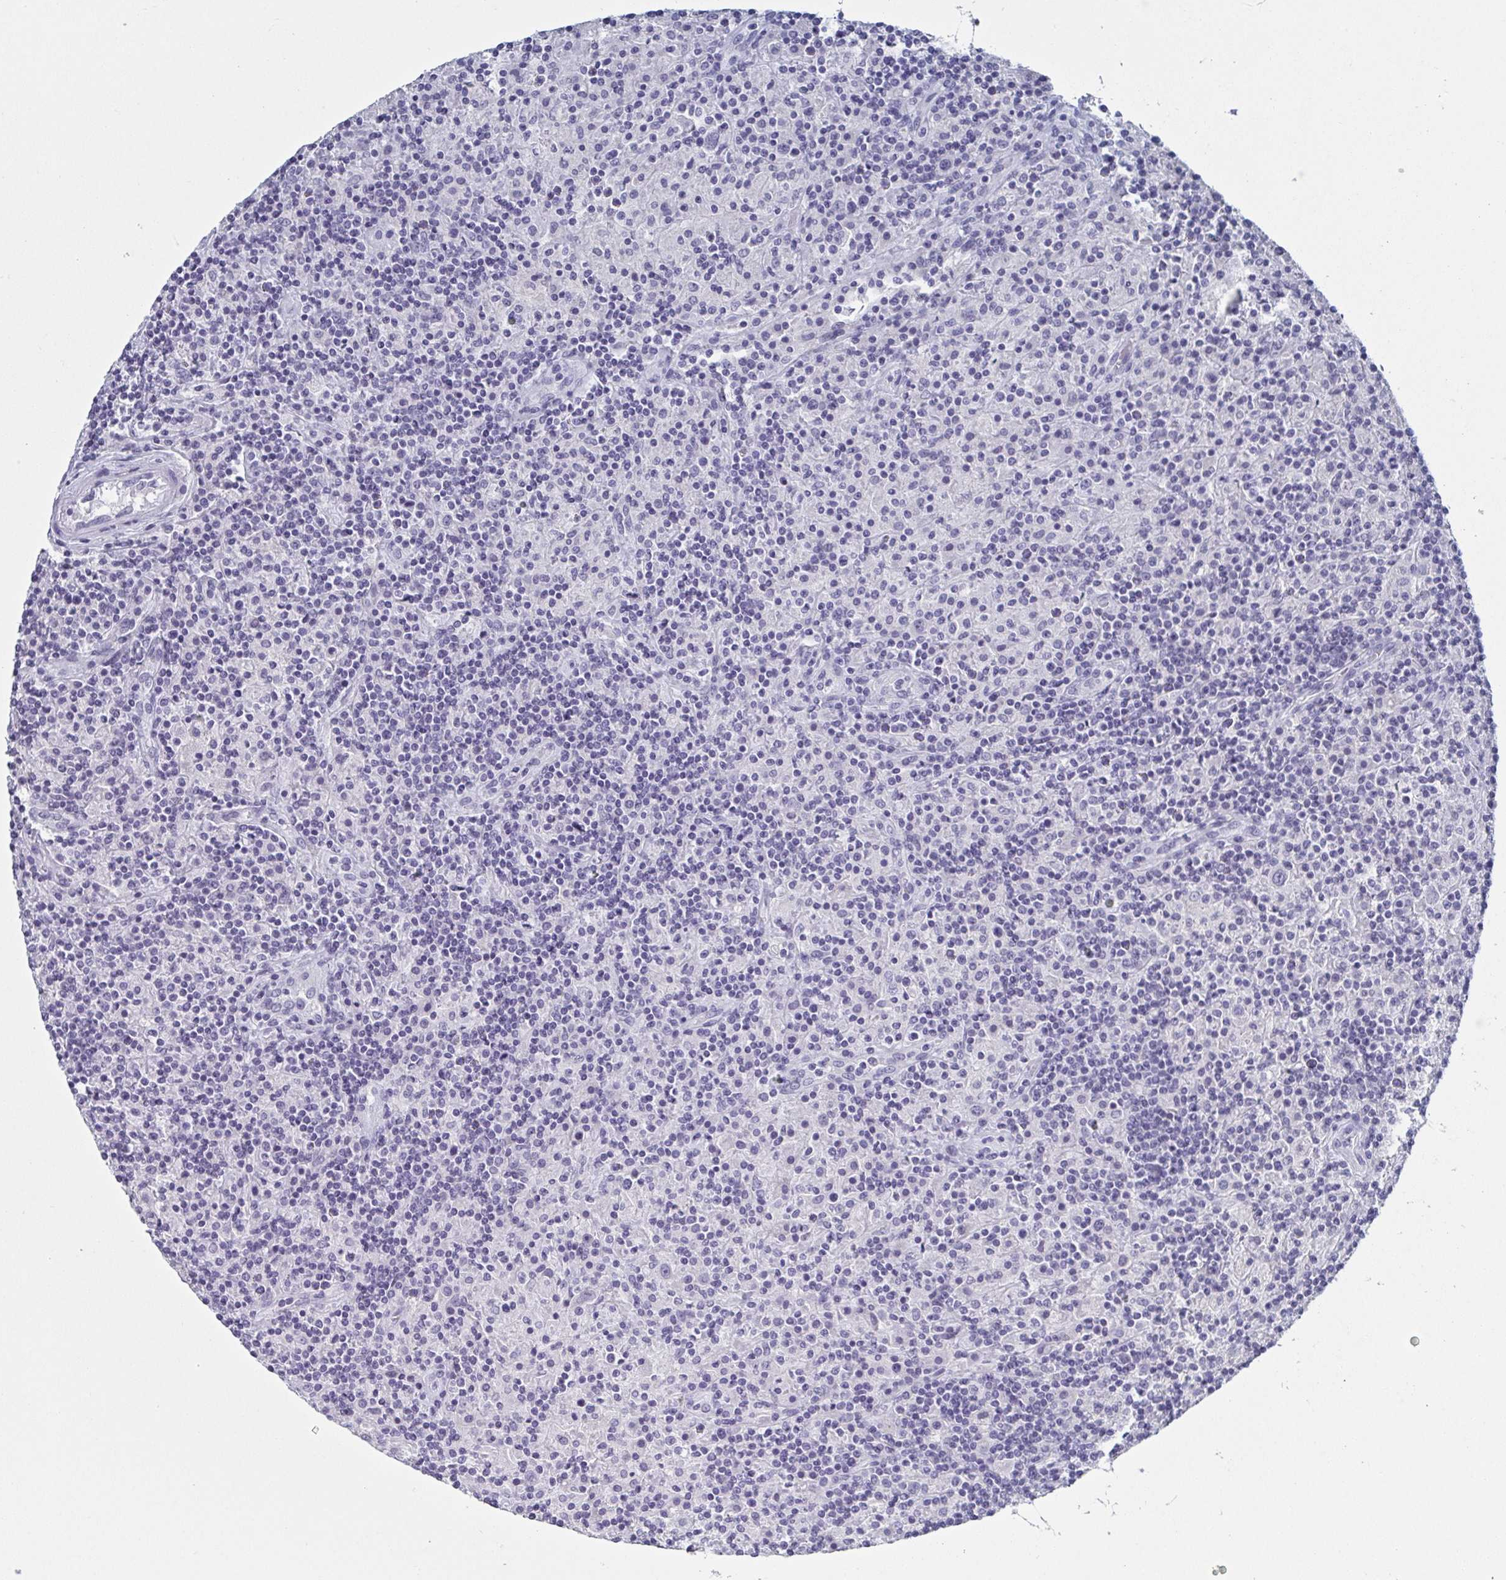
{"staining": {"intensity": "negative", "quantity": "none", "location": "none"}, "tissue": "lymphoma", "cell_type": "Tumor cells", "image_type": "cancer", "snomed": [{"axis": "morphology", "description": "Hodgkin's disease, NOS"}, {"axis": "topography", "description": "Lymph node"}], "caption": "DAB immunohistochemical staining of human Hodgkin's disease shows no significant expression in tumor cells.", "gene": "ITLN1", "patient": {"sex": "male", "age": 70}}